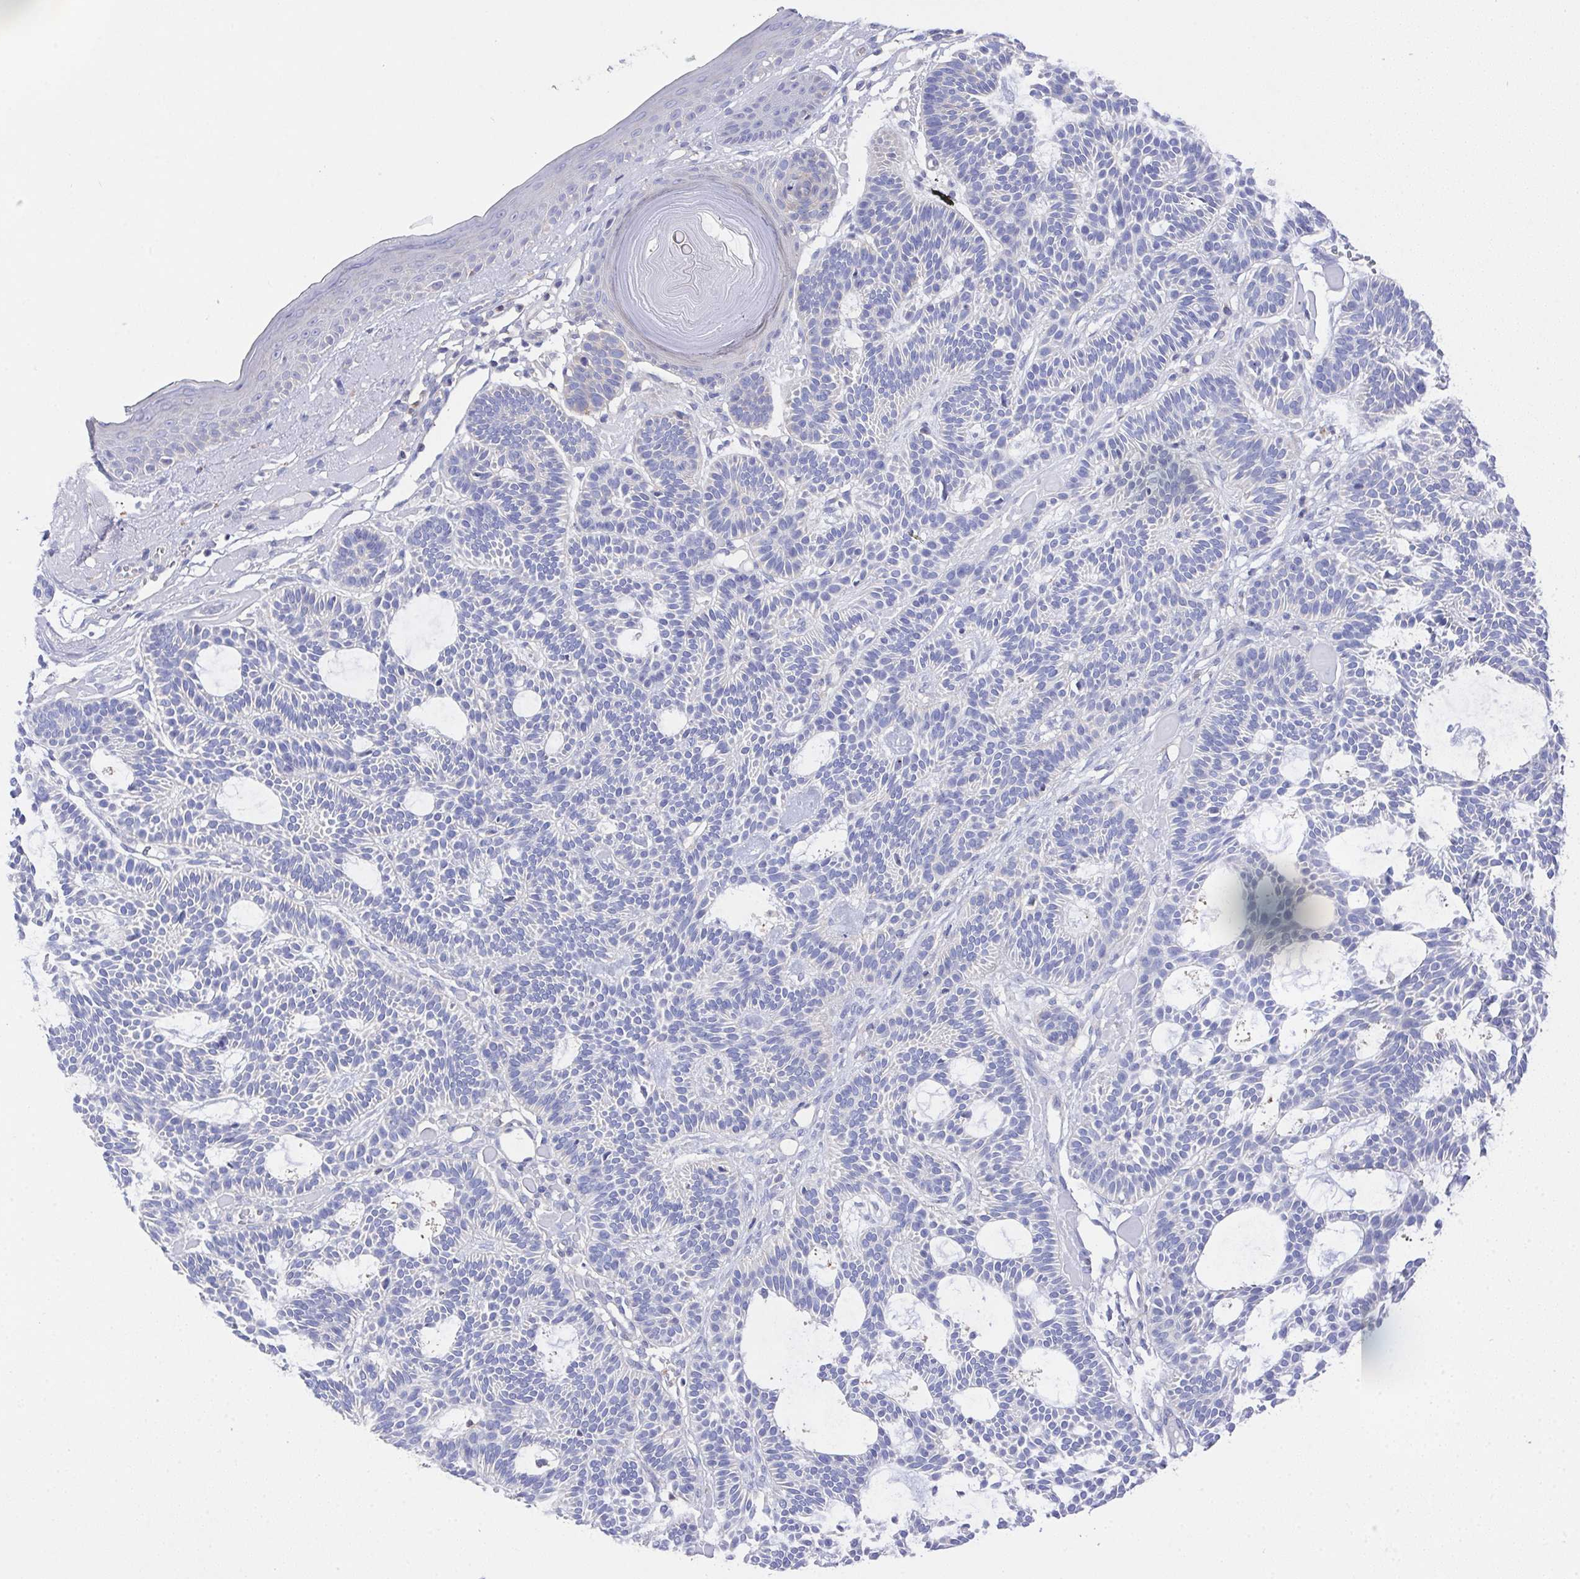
{"staining": {"intensity": "negative", "quantity": "none", "location": "none"}, "tissue": "skin cancer", "cell_type": "Tumor cells", "image_type": "cancer", "snomed": [{"axis": "morphology", "description": "Basal cell carcinoma"}, {"axis": "topography", "description": "Skin"}], "caption": "Skin basal cell carcinoma stained for a protein using immunohistochemistry (IHC) exhibits no expression tumor cells.", "gene": "PRG3", "patient": {"sex": "male", "age": 85}}